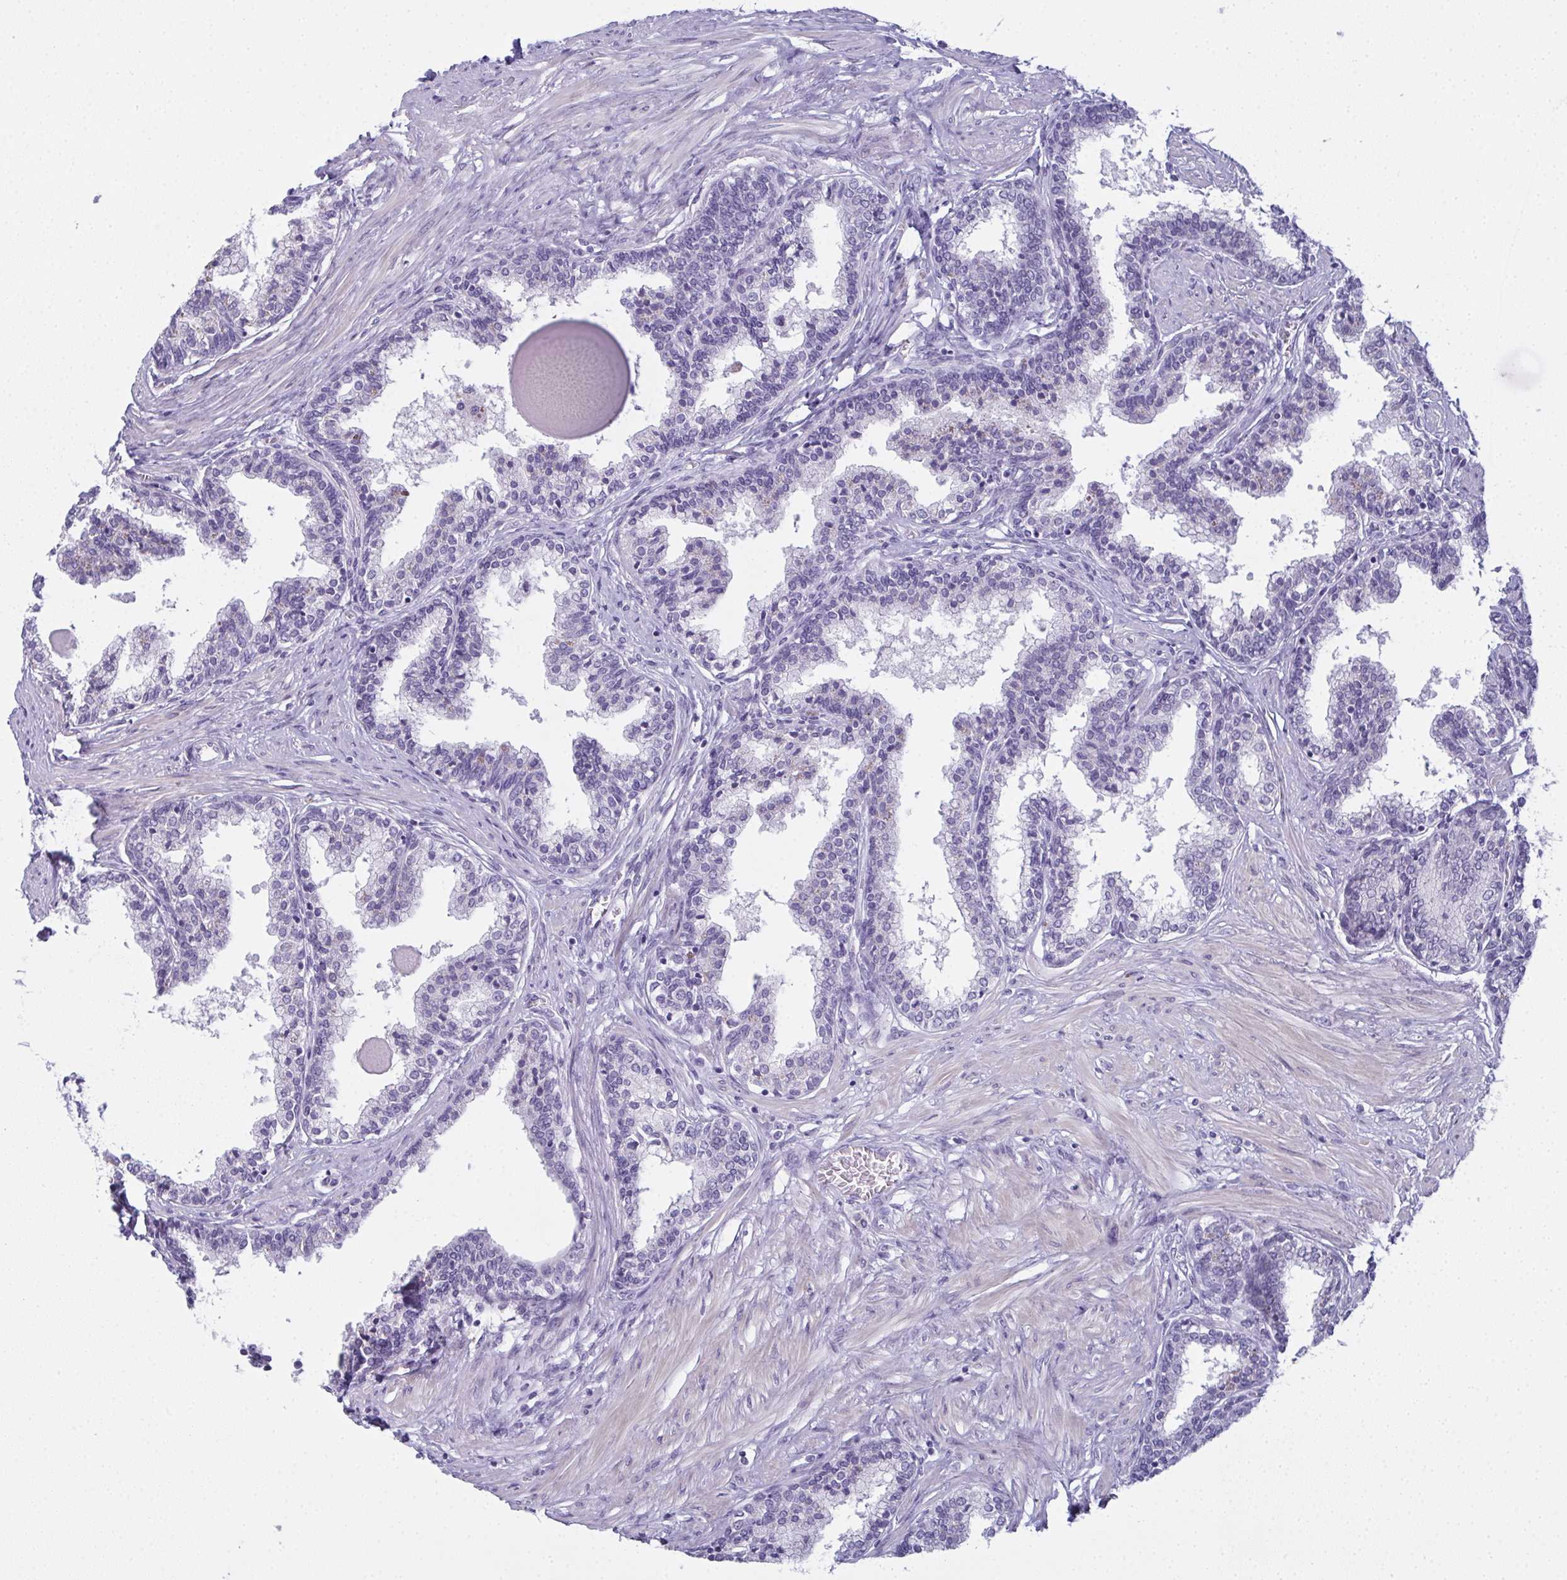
{"staining": {"intensity": "negative", "quantity": "none", "location": "none"}, "tissue": "prostate", "cell_type": "Glandular cells", "image_type": "normal", "snomed": [{"axis": "morphology", "description": "Normal tissue, NOS"}, {"axis": "topography", "description": "Prostate"}], "caption": "A micrograph of prostate stained for a protein demonstrates no brown staining in glandular cells. (Stains: DAB IHC with hematoxylin counter stain, Microscopy: brightfield microscopy at high magnification).", "gene": "SLC36A2", "patient": {"sex": "male", "age": 55}}